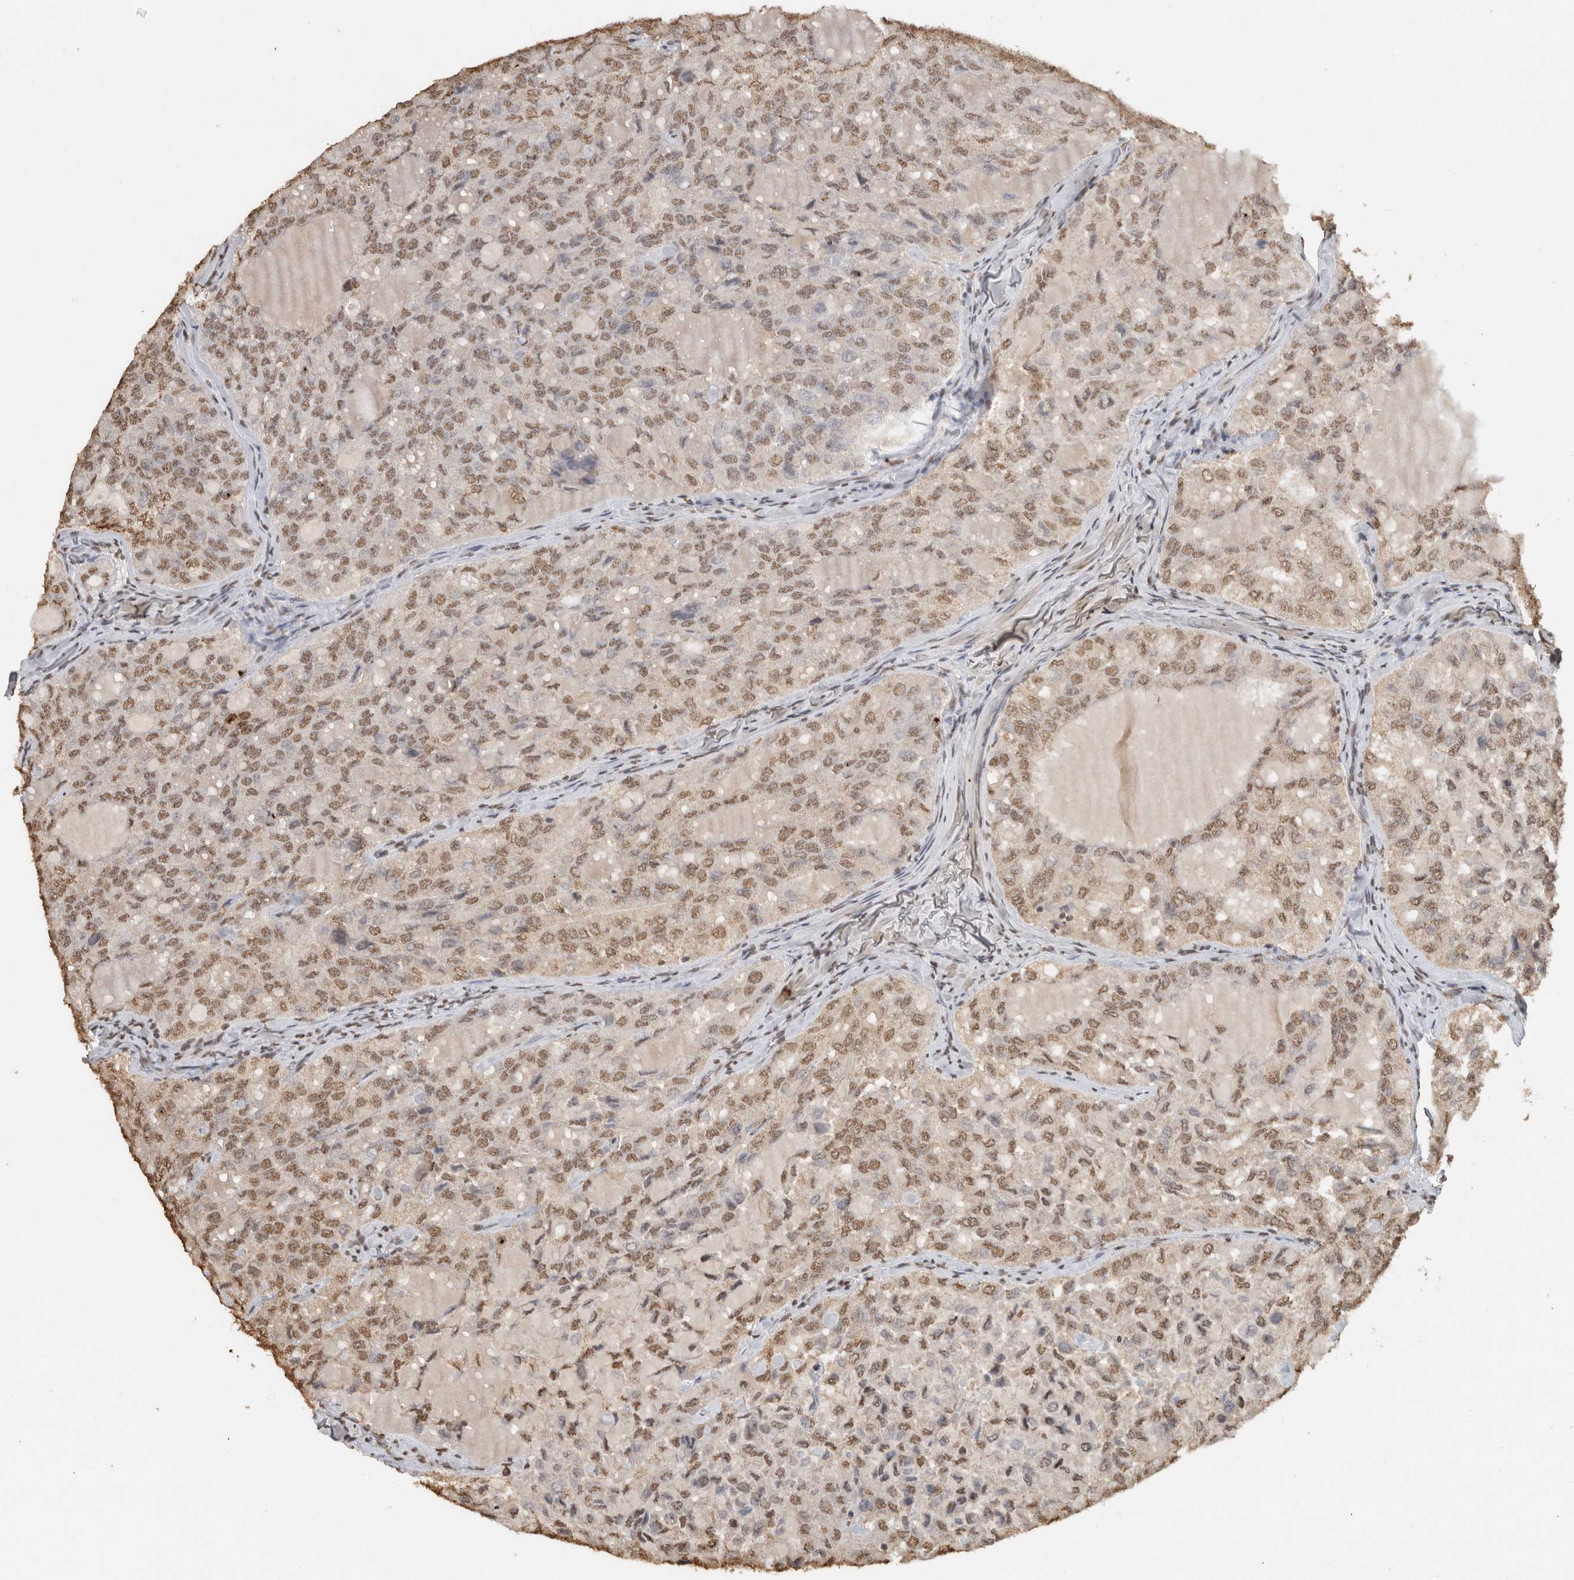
{"staining": {"intensity": "moderate", "quantity": ">75%", "location": "nuclear"}, "tissue": "thyroid cancer", "cell_type": "Tumor cells", "image_type": "cancer", "snomed": [{"axis": "morphology", "description": "Follicular adenoma carcinoma, NOS"}, {"axis": "topography", "description": "Thyroid gland"}], "caption": "Thyroid follicular adenoma carcinoma stained with DAB (3,3'-diaminobenzidine) immunohistochemistry (IHC) displays medium levels of moderate nuclear expression in about >75% of tumor cells. The staining was performed using DAB (3,3'-diaminobenzidine) to visualize the protein expression in brown, while the nuclei were stained in blue with hematoxylin (Magnification: 20x).", "gene": "HAND2", "patient": {"sex": "male", "age": 75}}